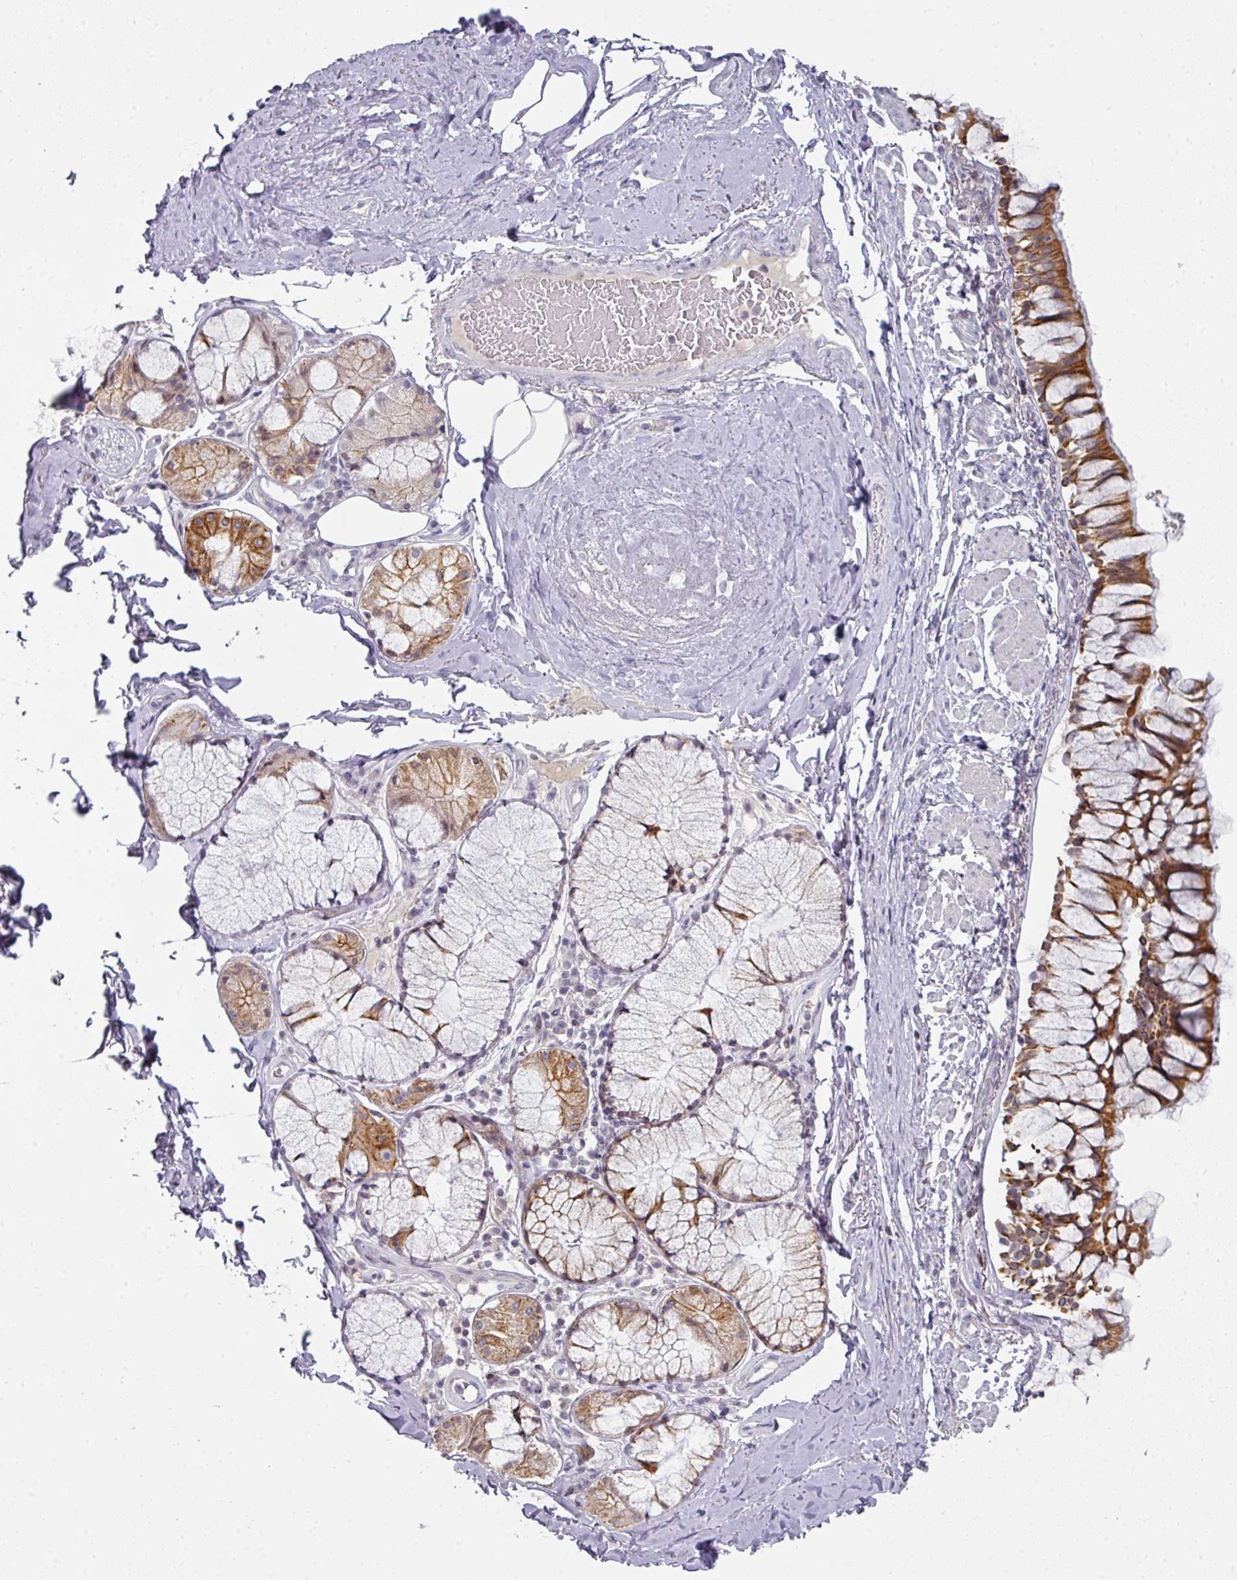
{"staining": {"intensity": "strong", "quantity": ">75%", "location": "cytoplasmic/membranous"}, "tissue": "bronchus", "cell_type": "Respiratory epithelial cells", "image_type": "normal", "snomed": [{"axis": "morphology", "description": "Normal tissue, NOS"}, {"axis": "topography", "description": "Bronchus"}], "caption": "Respiratory epithelial cells demonstrate high levels of strong cytoplasmic/membranous staining in about >75% of cells in unremarkable human bronchus.", "gene": "GTF2H3", "patient": {"sex": "male", "age": 70}}